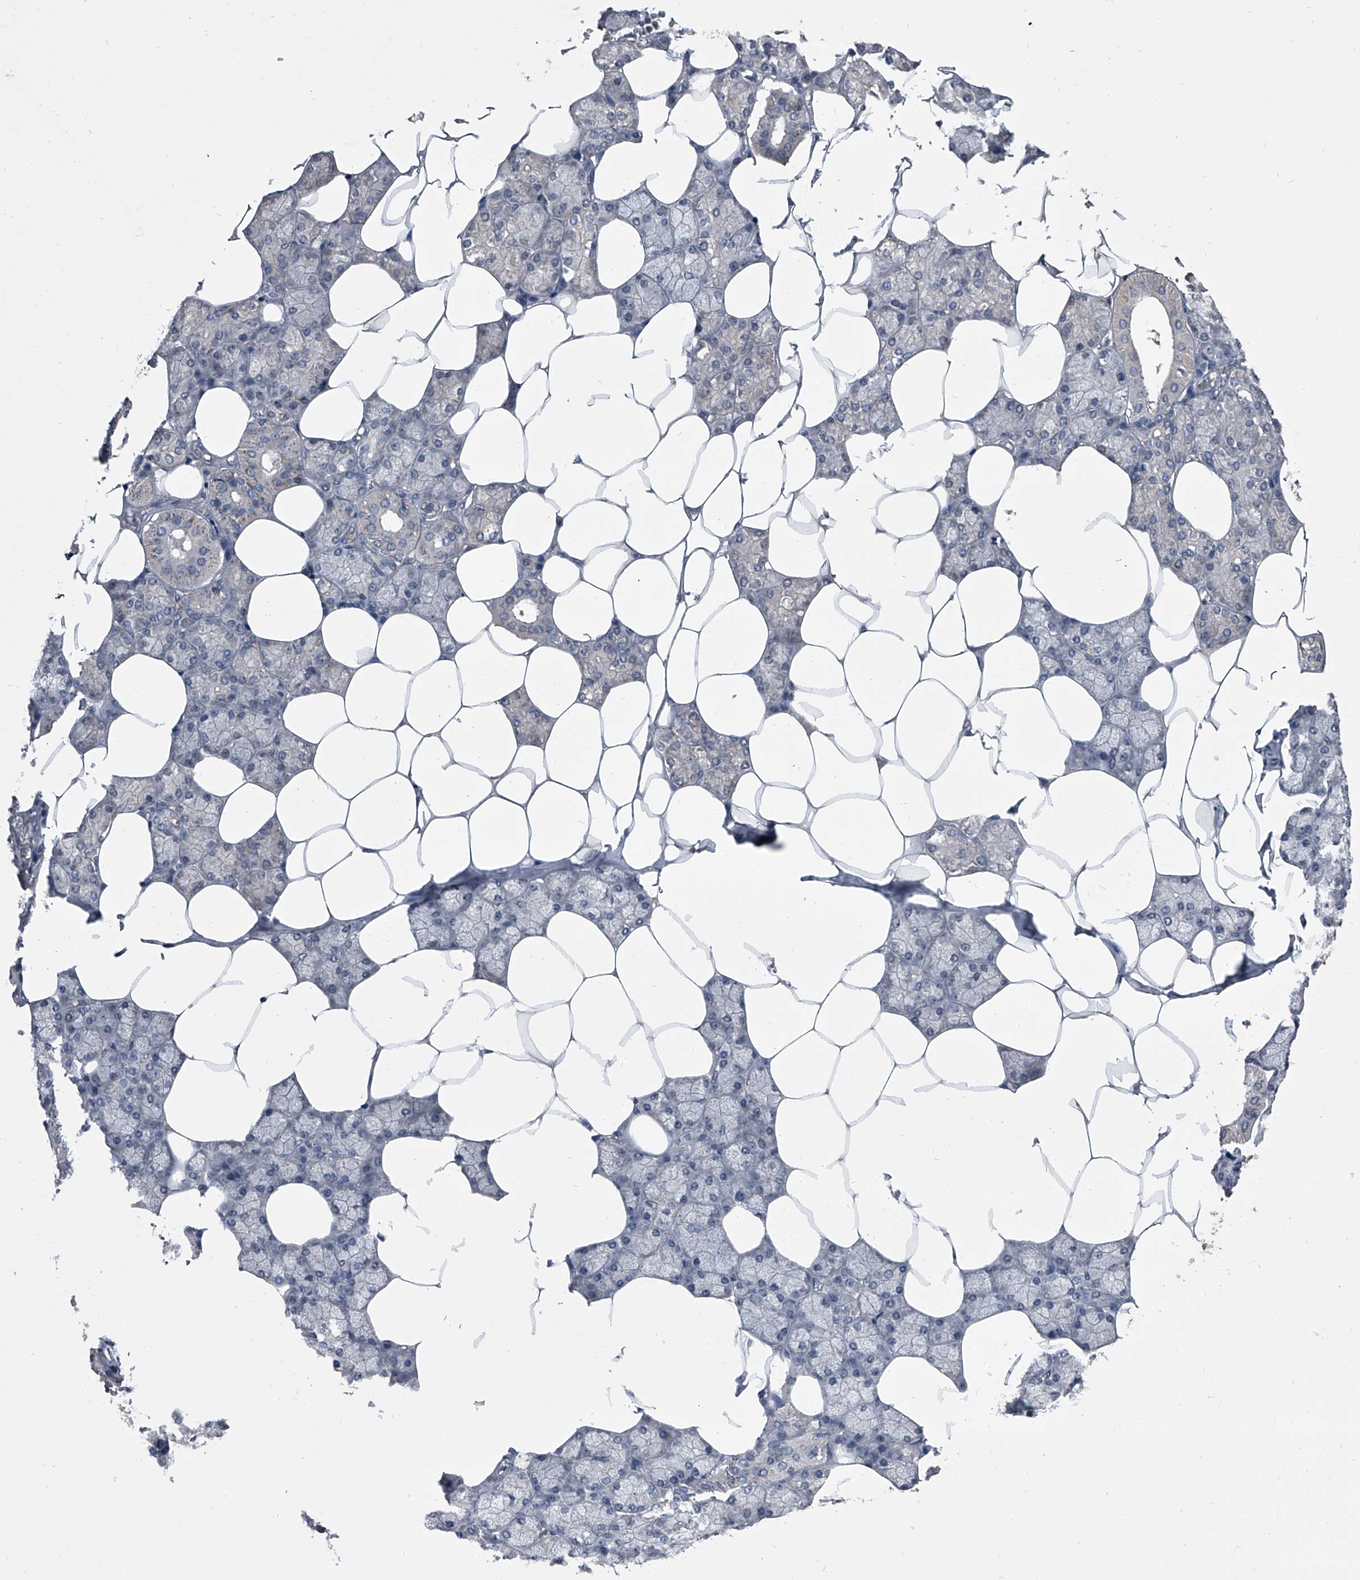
{"staining": {"intensity": "weak", "quantity": "<25%", "location": "cytoplasmic/membranous"}, "tissue": "salivary gland", "cell_type": "Glandular cells", "image_type": "normal", "snomed": [{"axis": "morphology", "description": "Normal tissue, NOS"}, {"axis": "topography", "description": "Salivary gland"}], "caption": "DAB (3,3'-diaminobenzidine) immunohistochemical staining of unremarkable human salivary gland displays no significant expression in glandular cells. Nuclei are stained in blue.", "gene": "PIP5K1A", "patient": {"sex": "male", "age": 62}}